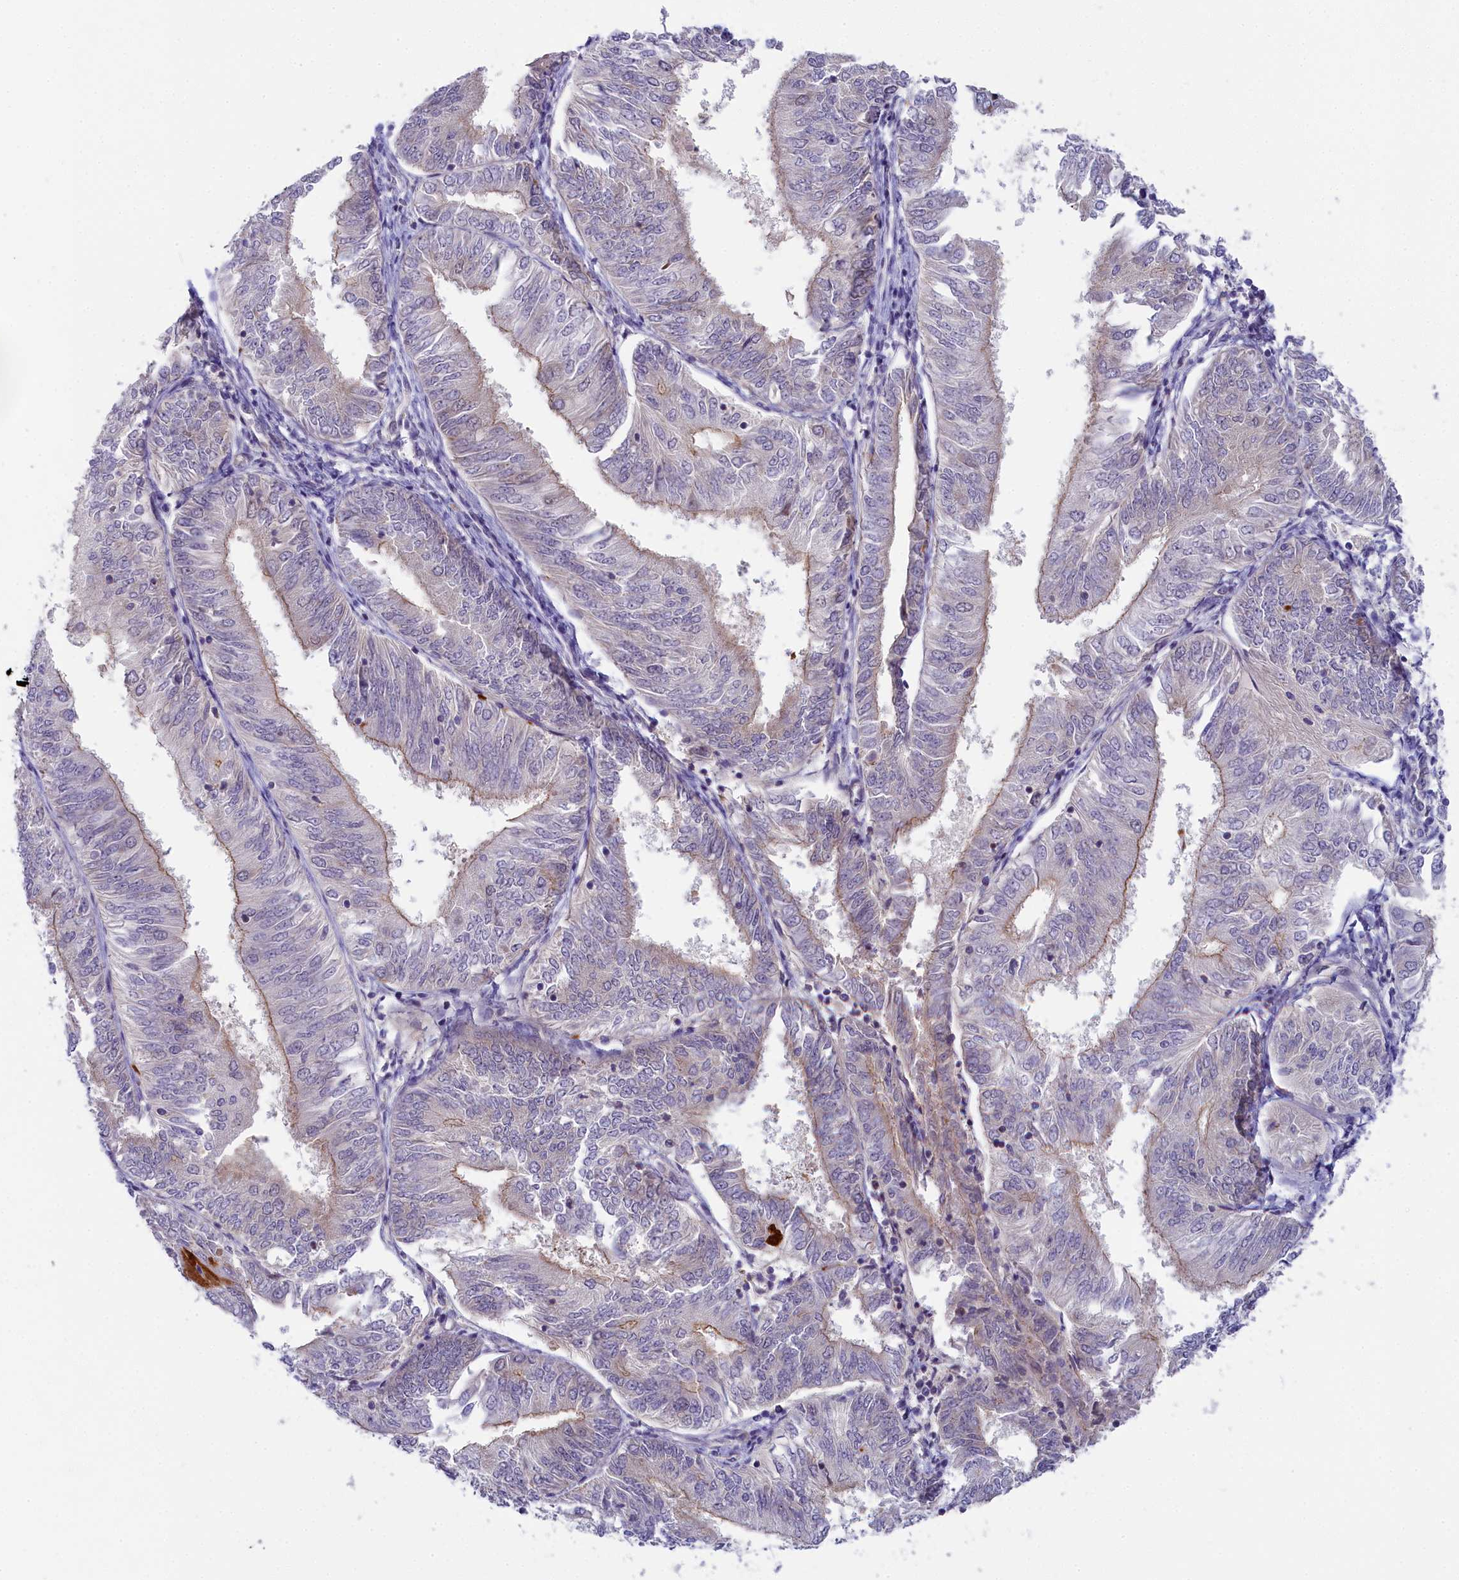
{"staining": {"intensity": "negative", "quantity": "none", "location": "none"}, "tissue": "endometrial cancer", "cell_type": "Tumor cells", "image_type": "cancer", "snomed": [{"axis": "morphology", "description": "Adenocarcinoma, NOS"}, {"axis": "topography", "description": "Endometrium"}], "caption": "IHC micrograph of neoplastic tissue: endometrial adenocarcinoma stained with DAB (3,3'-diaminobenzidine) shows no significant protein positivity in tumor cells.", "gene": "CCL23", "patient": {"sex": "female", "age": 58}}